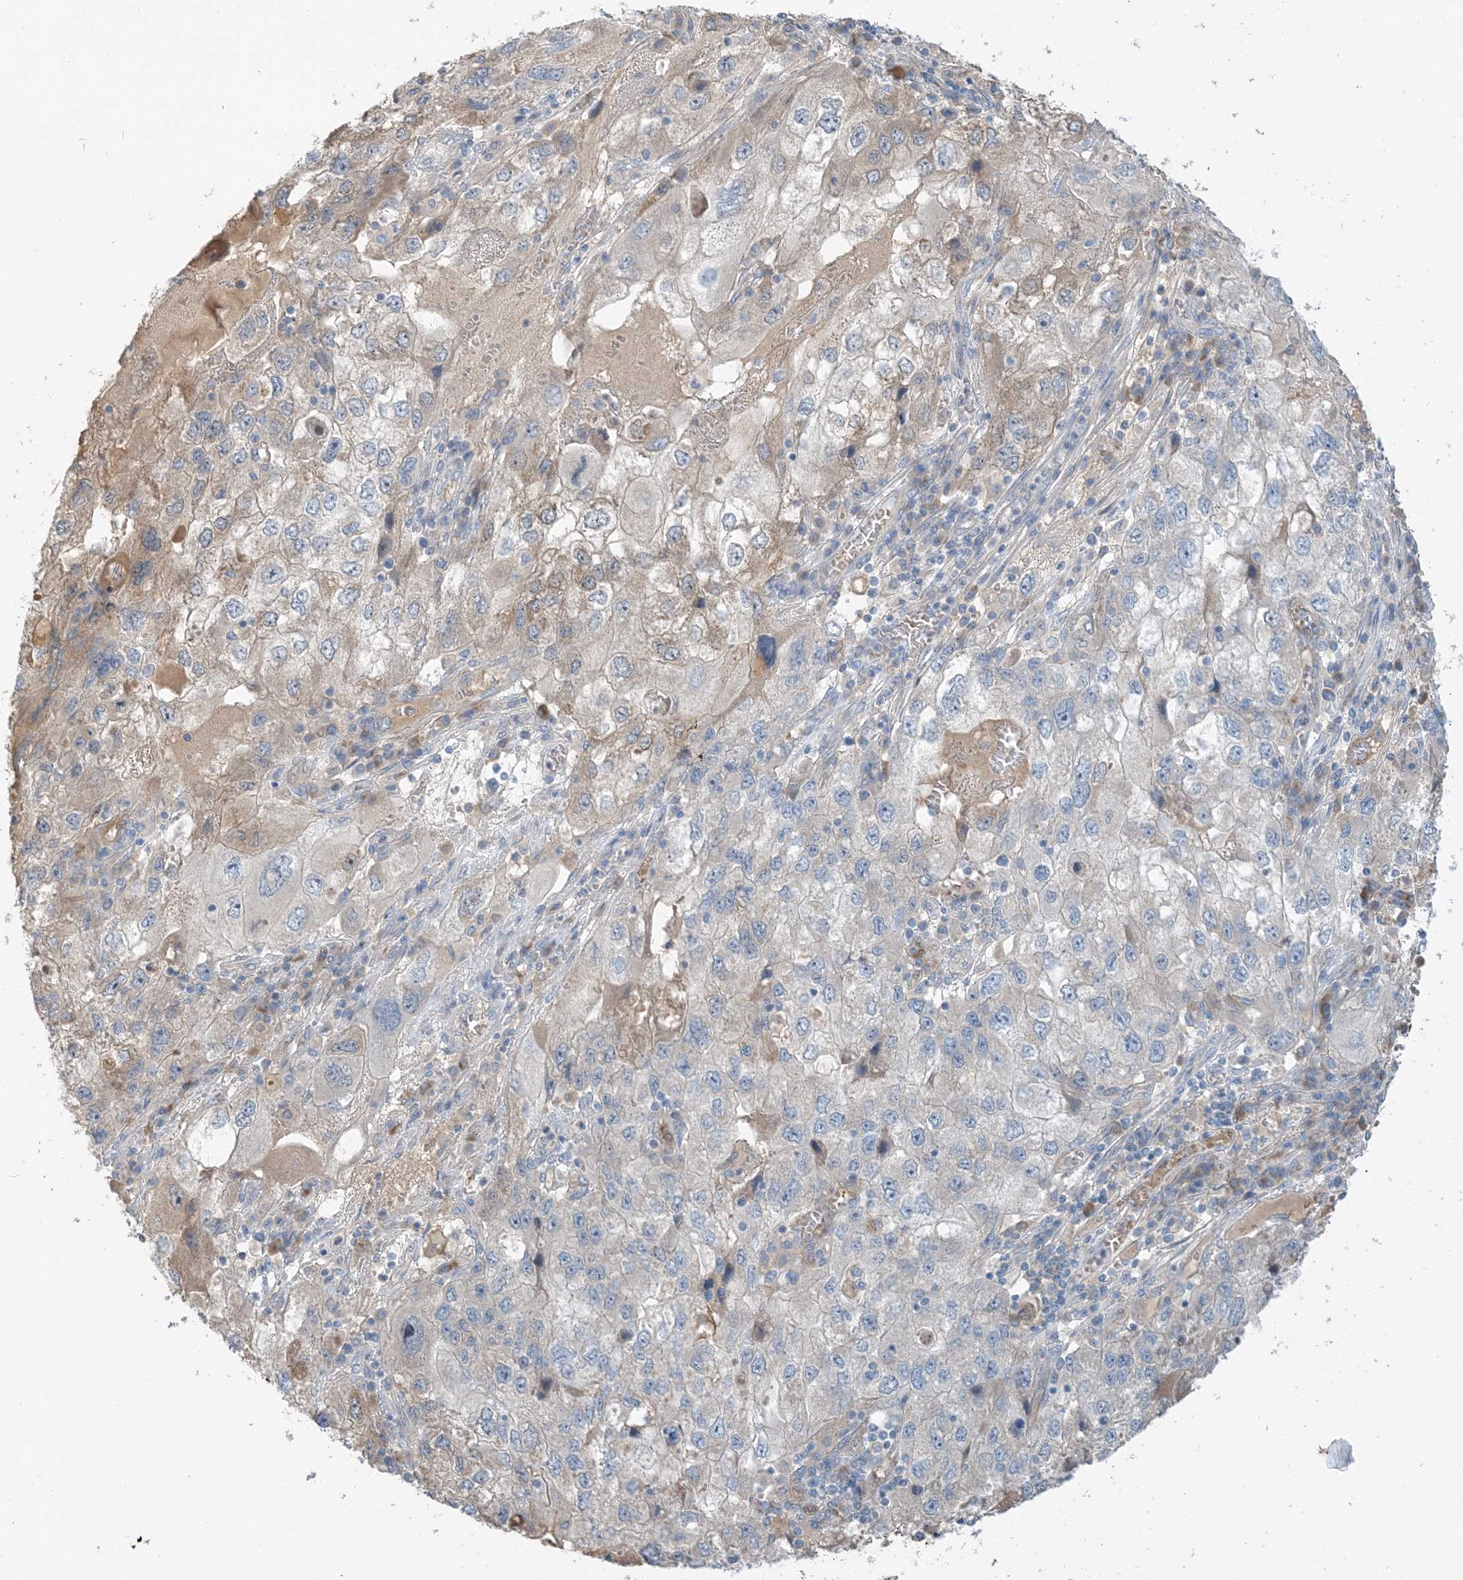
{"staining": {"intensity": "weak", "quantity": "<25%", "location": "cytoplasmic/membranous"}, "tissue": "endometrial cancer", "cell_type": "Tumor cells", "image_type": "cancer", "snomed": [{"axis": "morphology", "description": "Adenocarcinoma, NOS"}, {"axis": "topography", "description": "Endometrium"}], "caption": "There is no significant expression in tumor cells of endometrial cancer (adenocarcinoma). The staining was performed using DAB (3,3'-diaminobenzidine) to visualize the protein expression in brown, while the nuclei were stained in blue with hematoxylin (Magnification: 20x).", "gene": "USP53", "patient": {"sex": "female", "age": 49}}